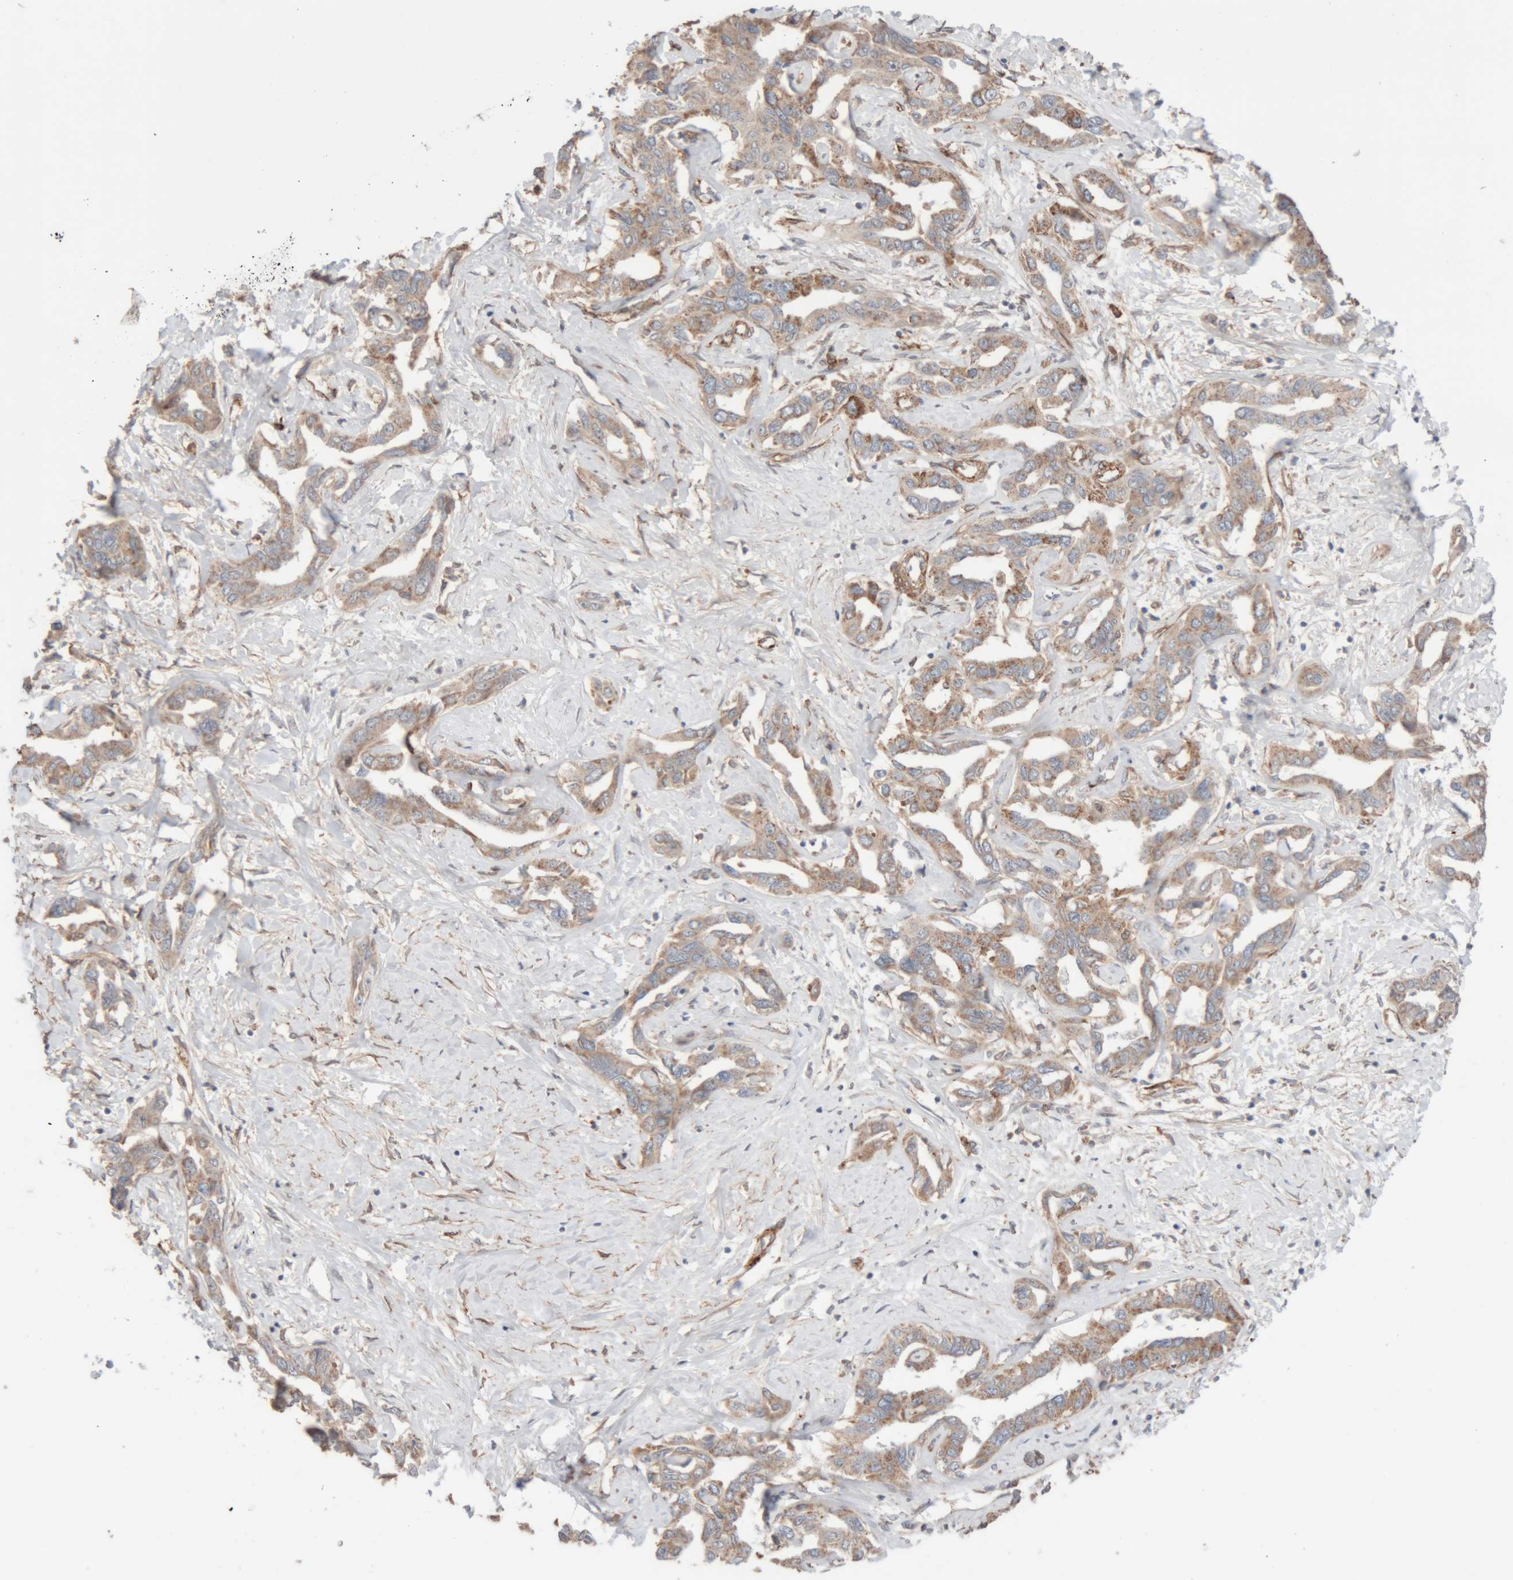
{"staining": {"intensity": "weak", "quantity": "25%-75%", "location": "cytoplasmic/membranous"}, "tissue": "liver cancer", "cell_type": "Tumor cells", "image_type": "cancer", "snomed": [{"axis": "morphology", "description": "Cholangiocarcinoma"}, {"axis": "topography", "description": "Liver"}], "caption": "Liver cholangiocarcinoma stained for a protein demonstrates weak cytoplasmic/membranous positivity in tumor cells.", "gene": "RAB32", "patient": {"sex": "male", "age": 59}}